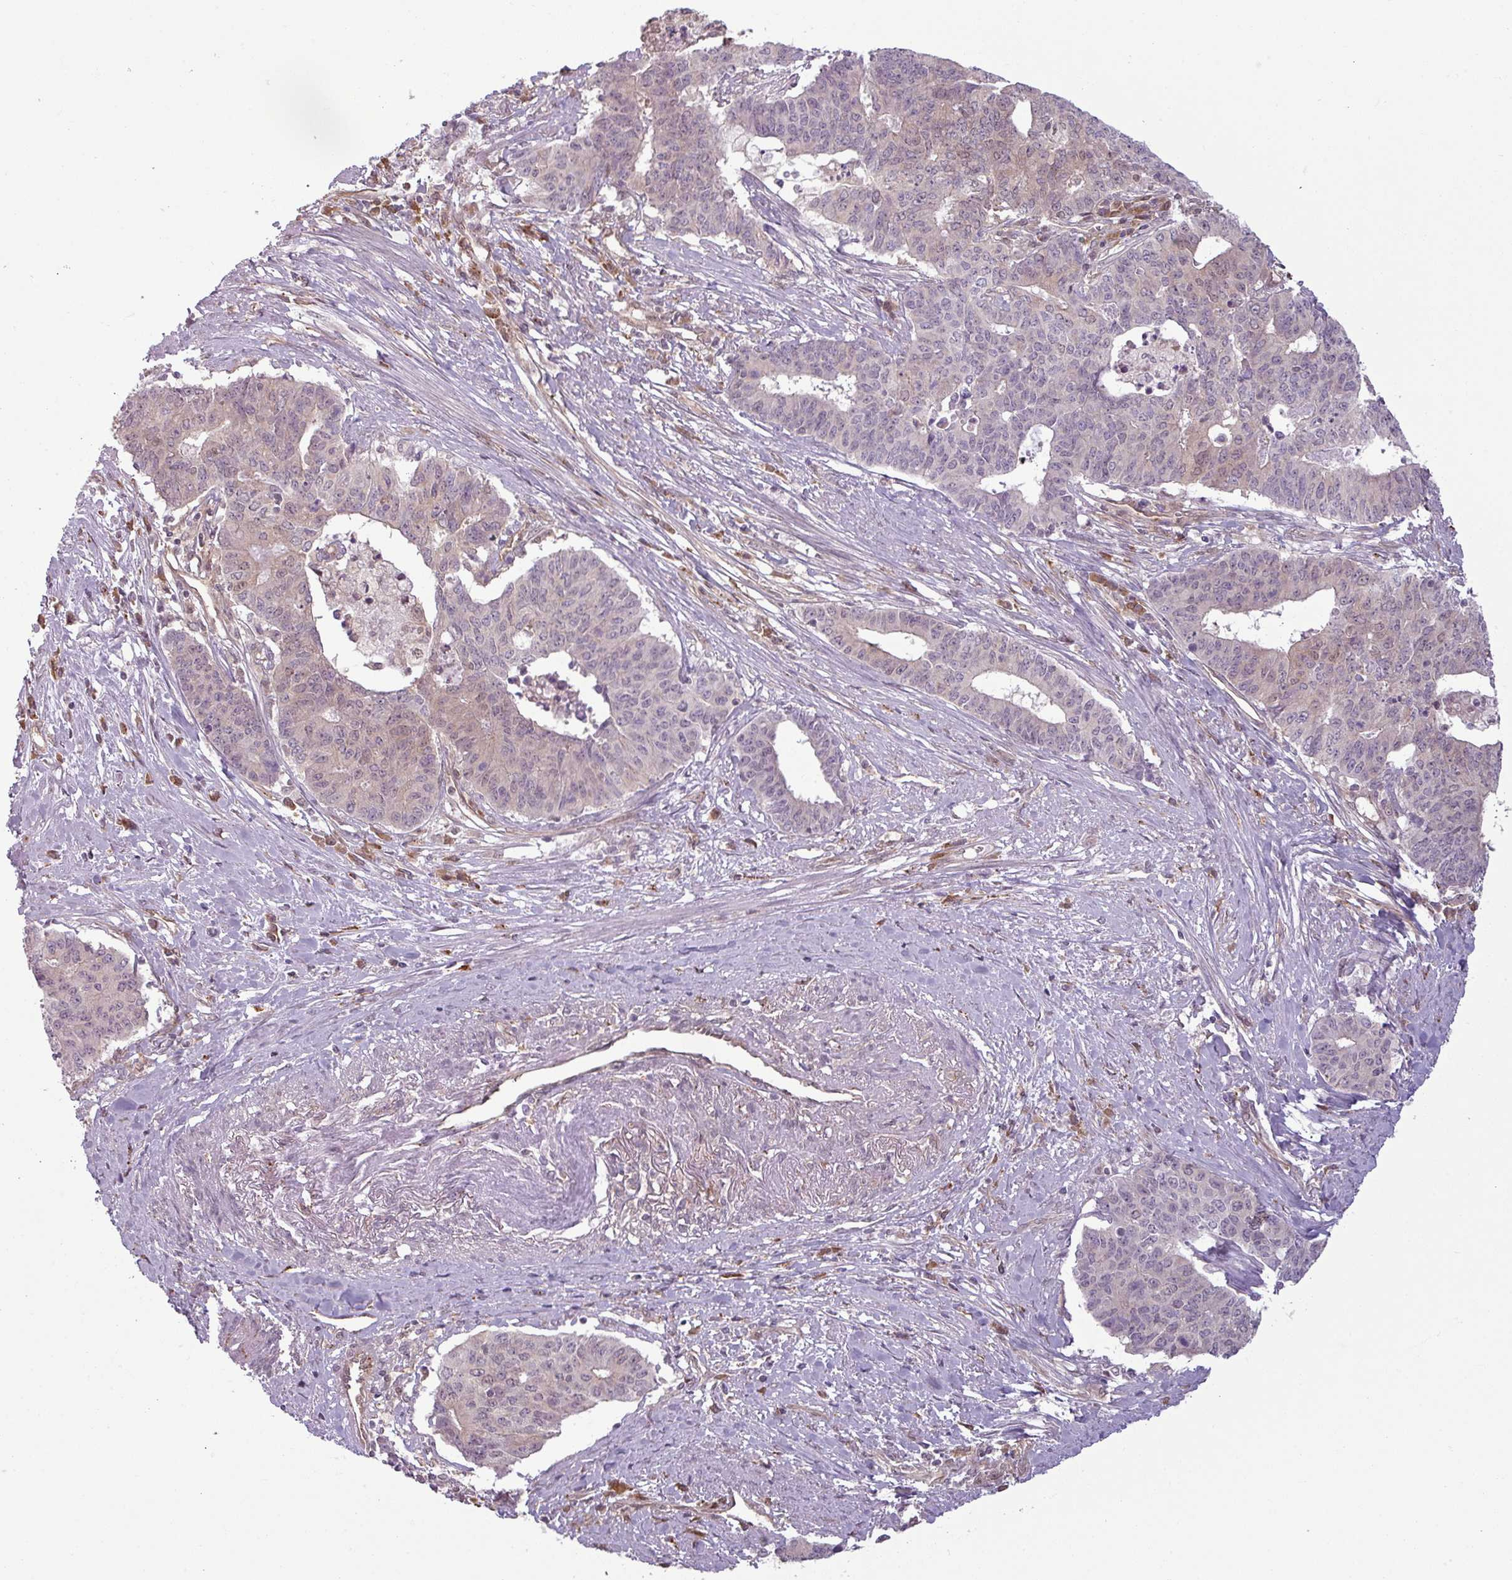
{"staining": {"intensity": "moderate", "quantity": "<25%", "location": "cytoplasmic/membranous,nuclear"}, "tissue": "endometrial cancer", "cell_type": "Tumor cells", "image_type": "cancer", "snomed": [{"axis": "morphology", "description": "Adenocarcinoma, NOS"}, {"axis": "topography", "description": "Endometrium"}], "caption": "Immunohistochemical staining of human adenocarcinoma (endometrial) demonstrates low levels of moderate cytoplasmic/membranous and nuclear protein expression in about <25% of tumor cells. Nuclei are stained in blue.", "gene": "CCDC144A", "patient": {"sex": "female", "age": 59}}